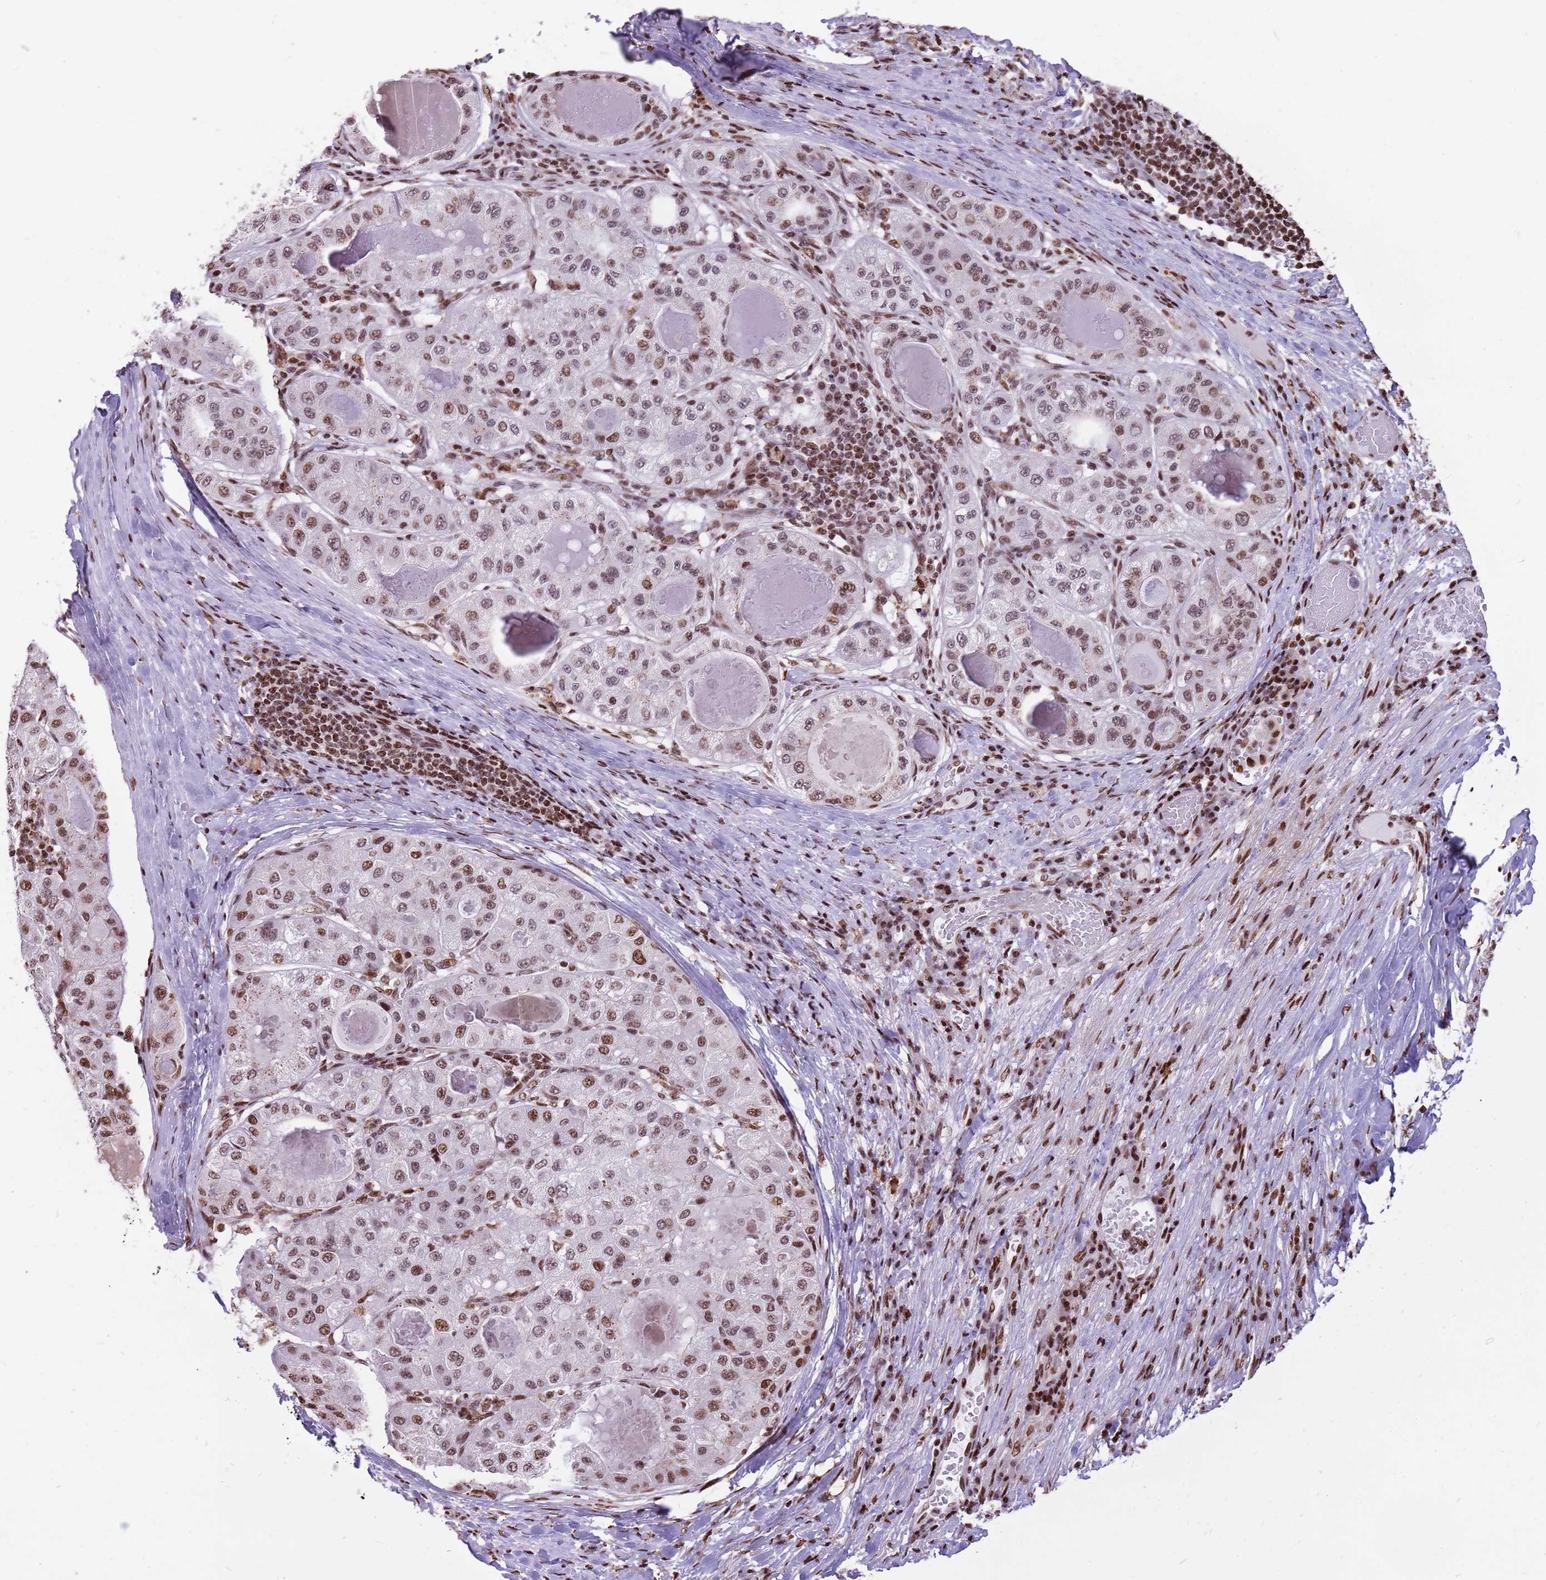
{"staining": {"intensity": "moderate", "quantity": "<25%", "location": "nuclear"}, "tissue": "liver cancer", "cell_type": "Tumor cells", "image_type": "cancer", "snomed": [{"axis": "morphology", "description": "Carcinoma, Hepatocellular, NOS"}, {"axis": "topography", "description": "Liver"}], "caption": "Protein analysis of hepatocellular carcinoma (liver) tissue reveals moderate nuclear expression in about <25% of tumor cells.", "gene": "WASHC4", "patient": {"sex": "male", "age": 80}}